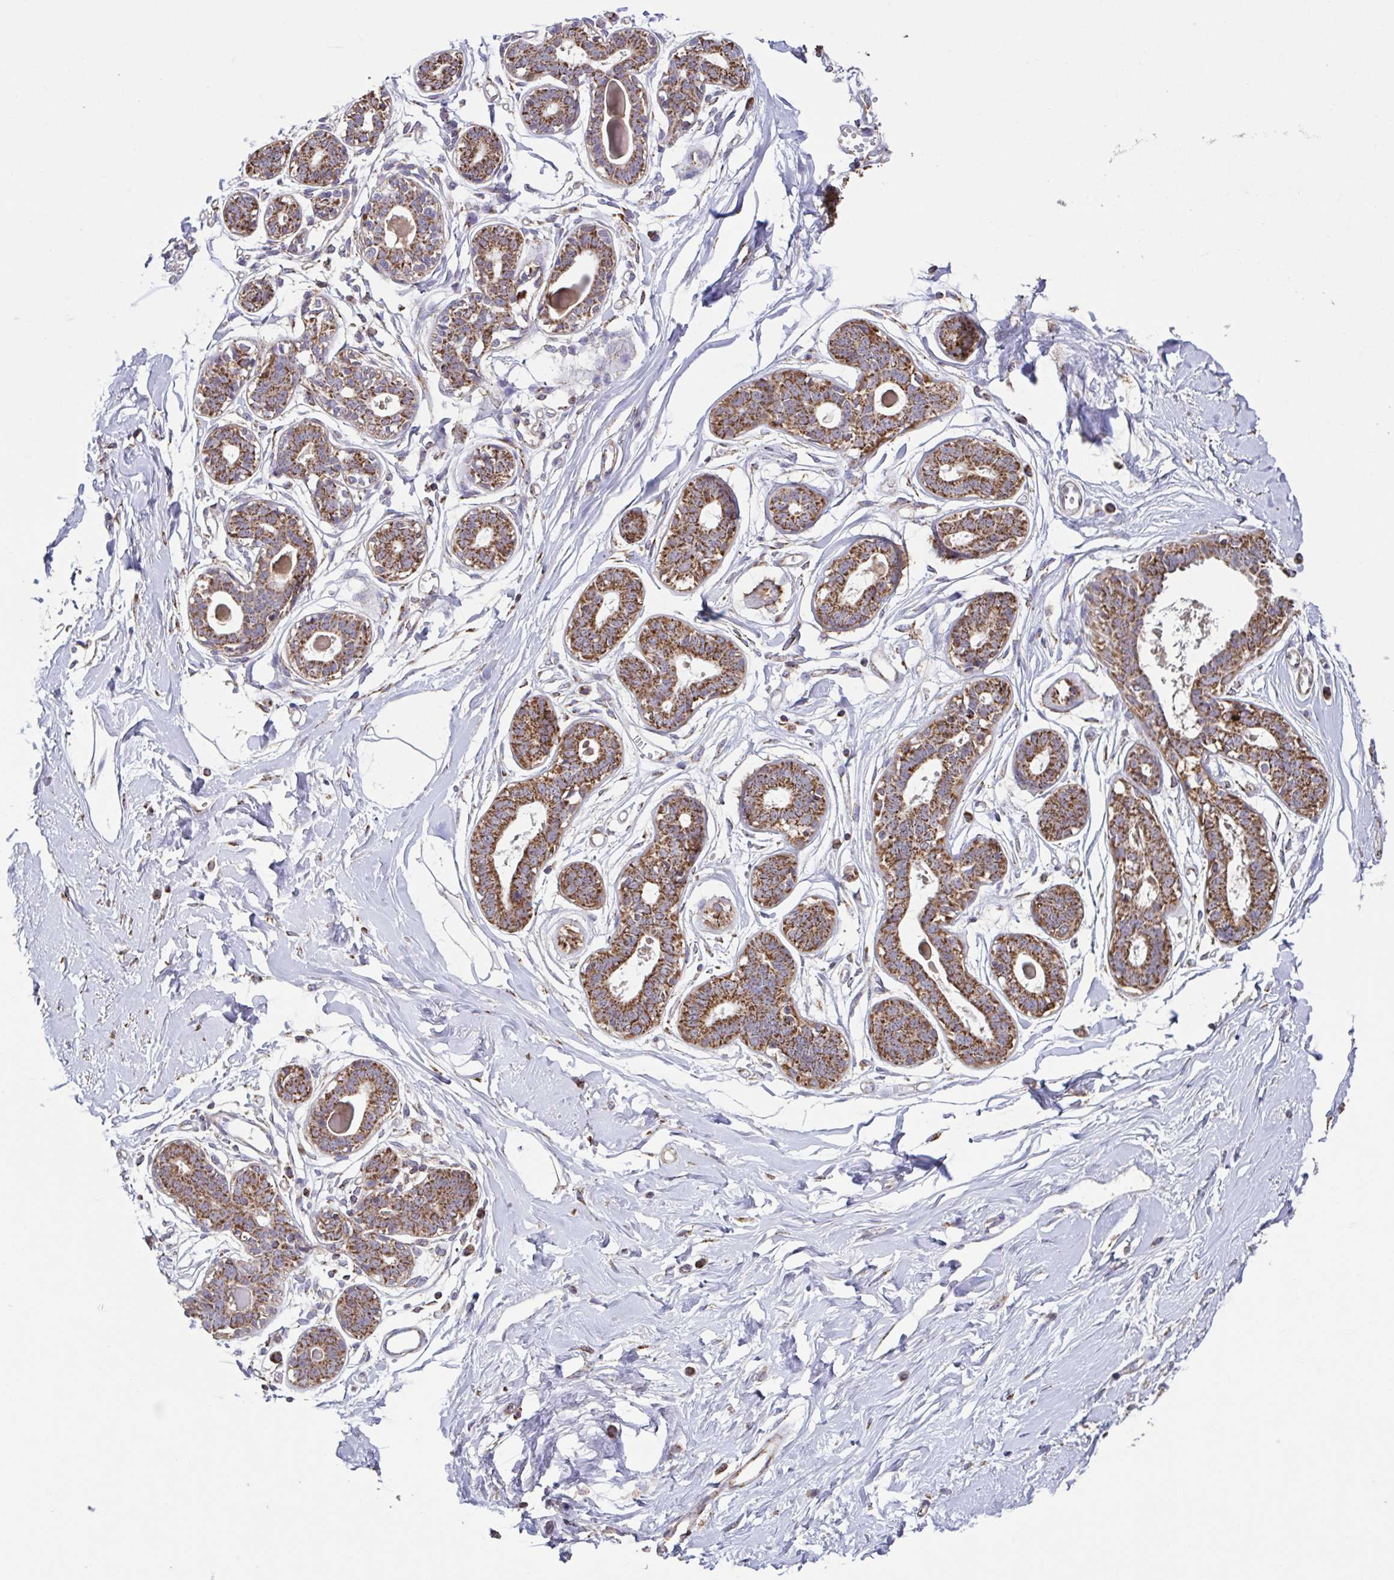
{"staining": {"intensity": "weak", "quantity": "<25%", "location": "cytoplasmic/membranous"}, "tissue": "breast", "cell_type": "Adipocytes", "image_type": "normal", "snomed": [{"axis": "morphology", "description": "Normal tissue, NOS"}, {"axis": "topography", "description": "Breast"}], "caption": "Histopathology image shows no significant protein expression in adipocytes of normal breast.", "gene": "DIP2B", "patient": {"sex": "female", "age": 45}}